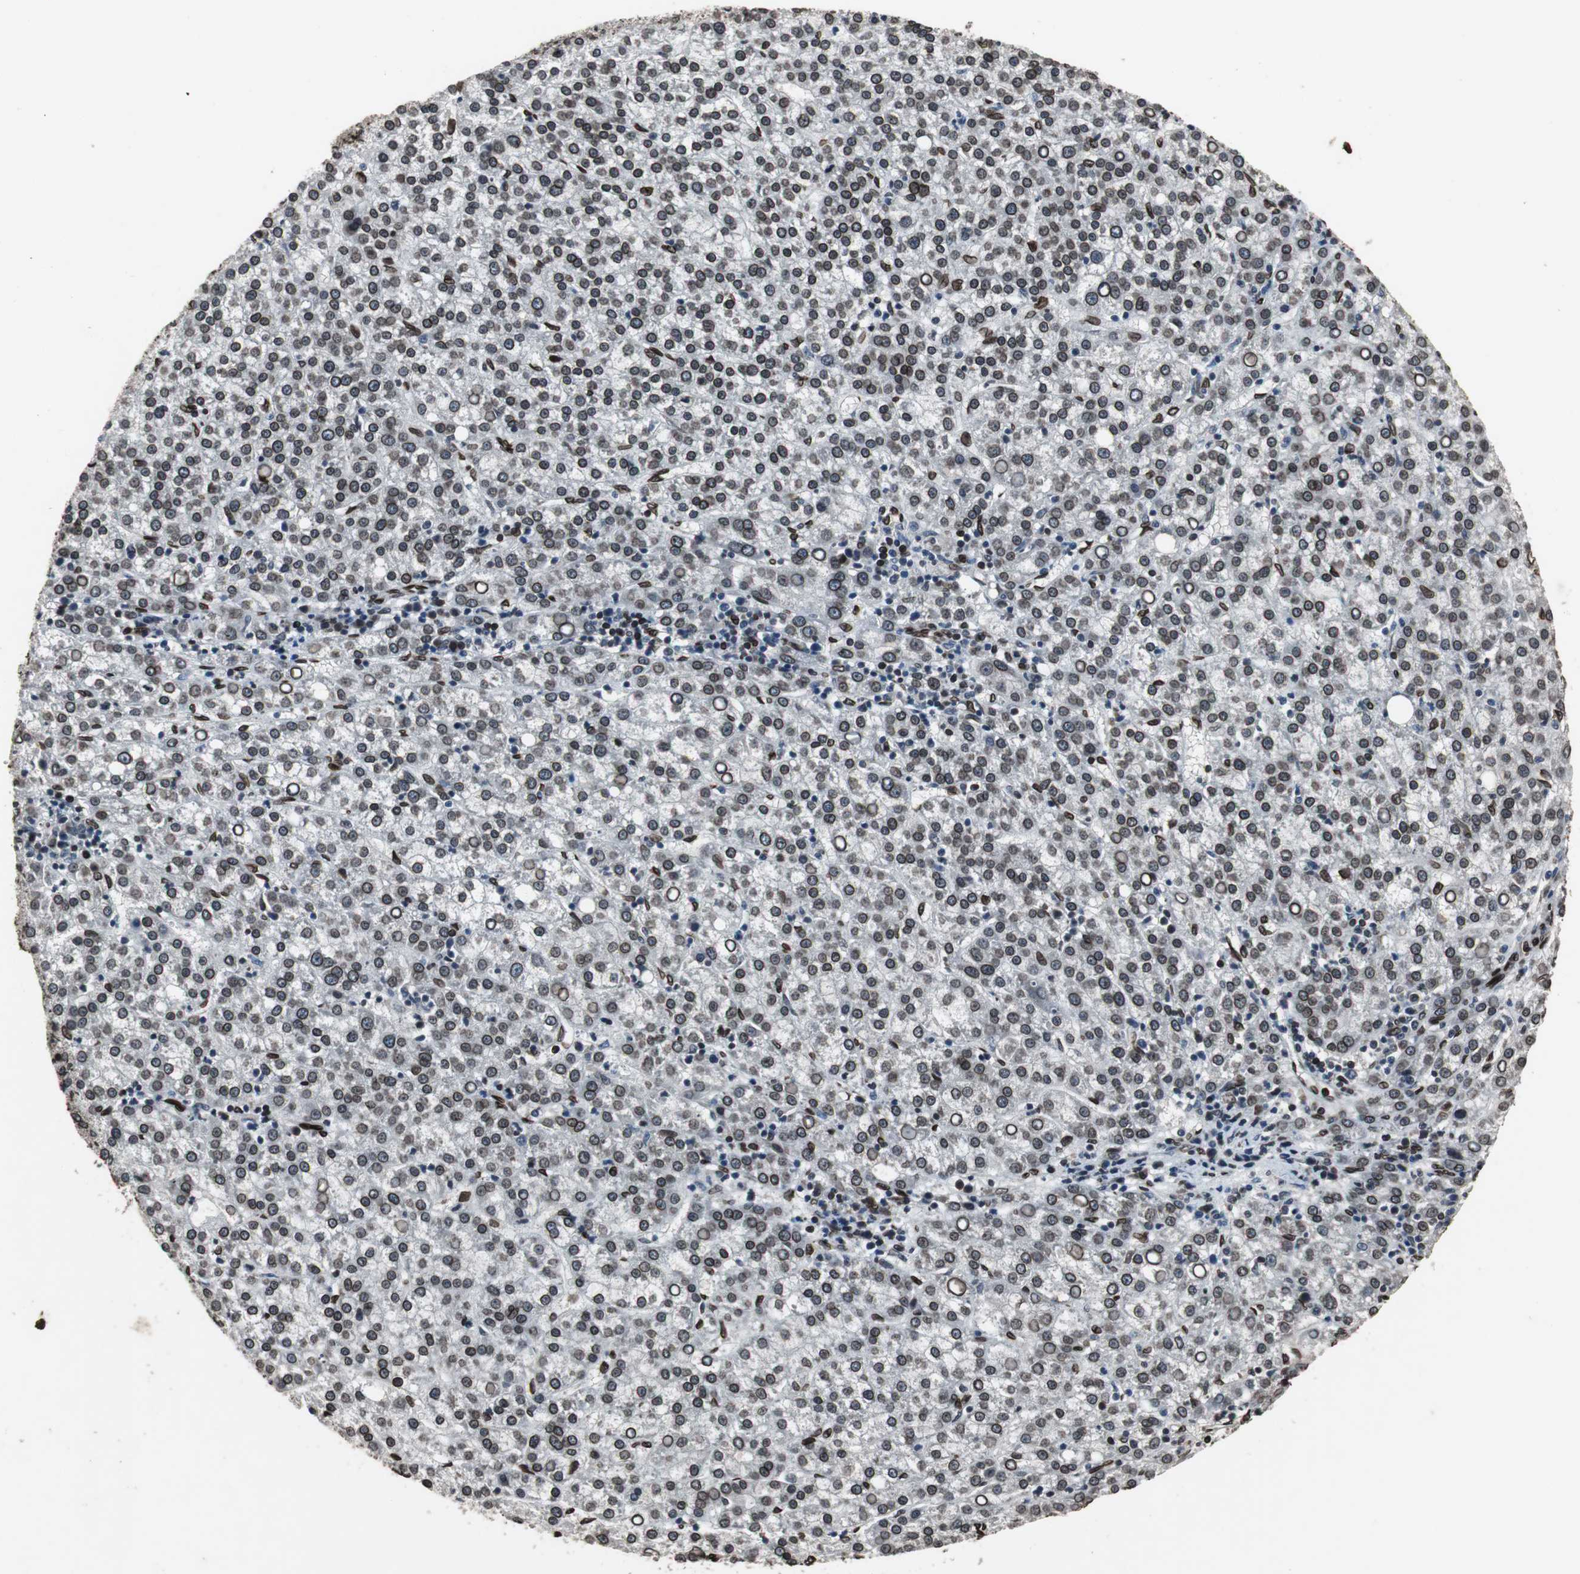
{"staining": {"intensity": "strong", "quantity": ">75%", "location": "cytoplasmic/membranous,nuclear"}, "tissue": "liver cancer", "cell_type": "Tumor cells", "image_type": "cancer", "snomed": [{"axis": "morphology", "description": "Carcinoma, Hepatocellular, NOS"}, {"axis": "topography", "description": "Liver"}], "caption": "Protein analysis of liver cancer (hepatocellular carcinoma) tissue reveals strong cytoplasmic/membranous and nuclear staining in approximately >75% of tumor cells.", "gene": "LMNA", "patient": {"sex": "female", "age": 58}}